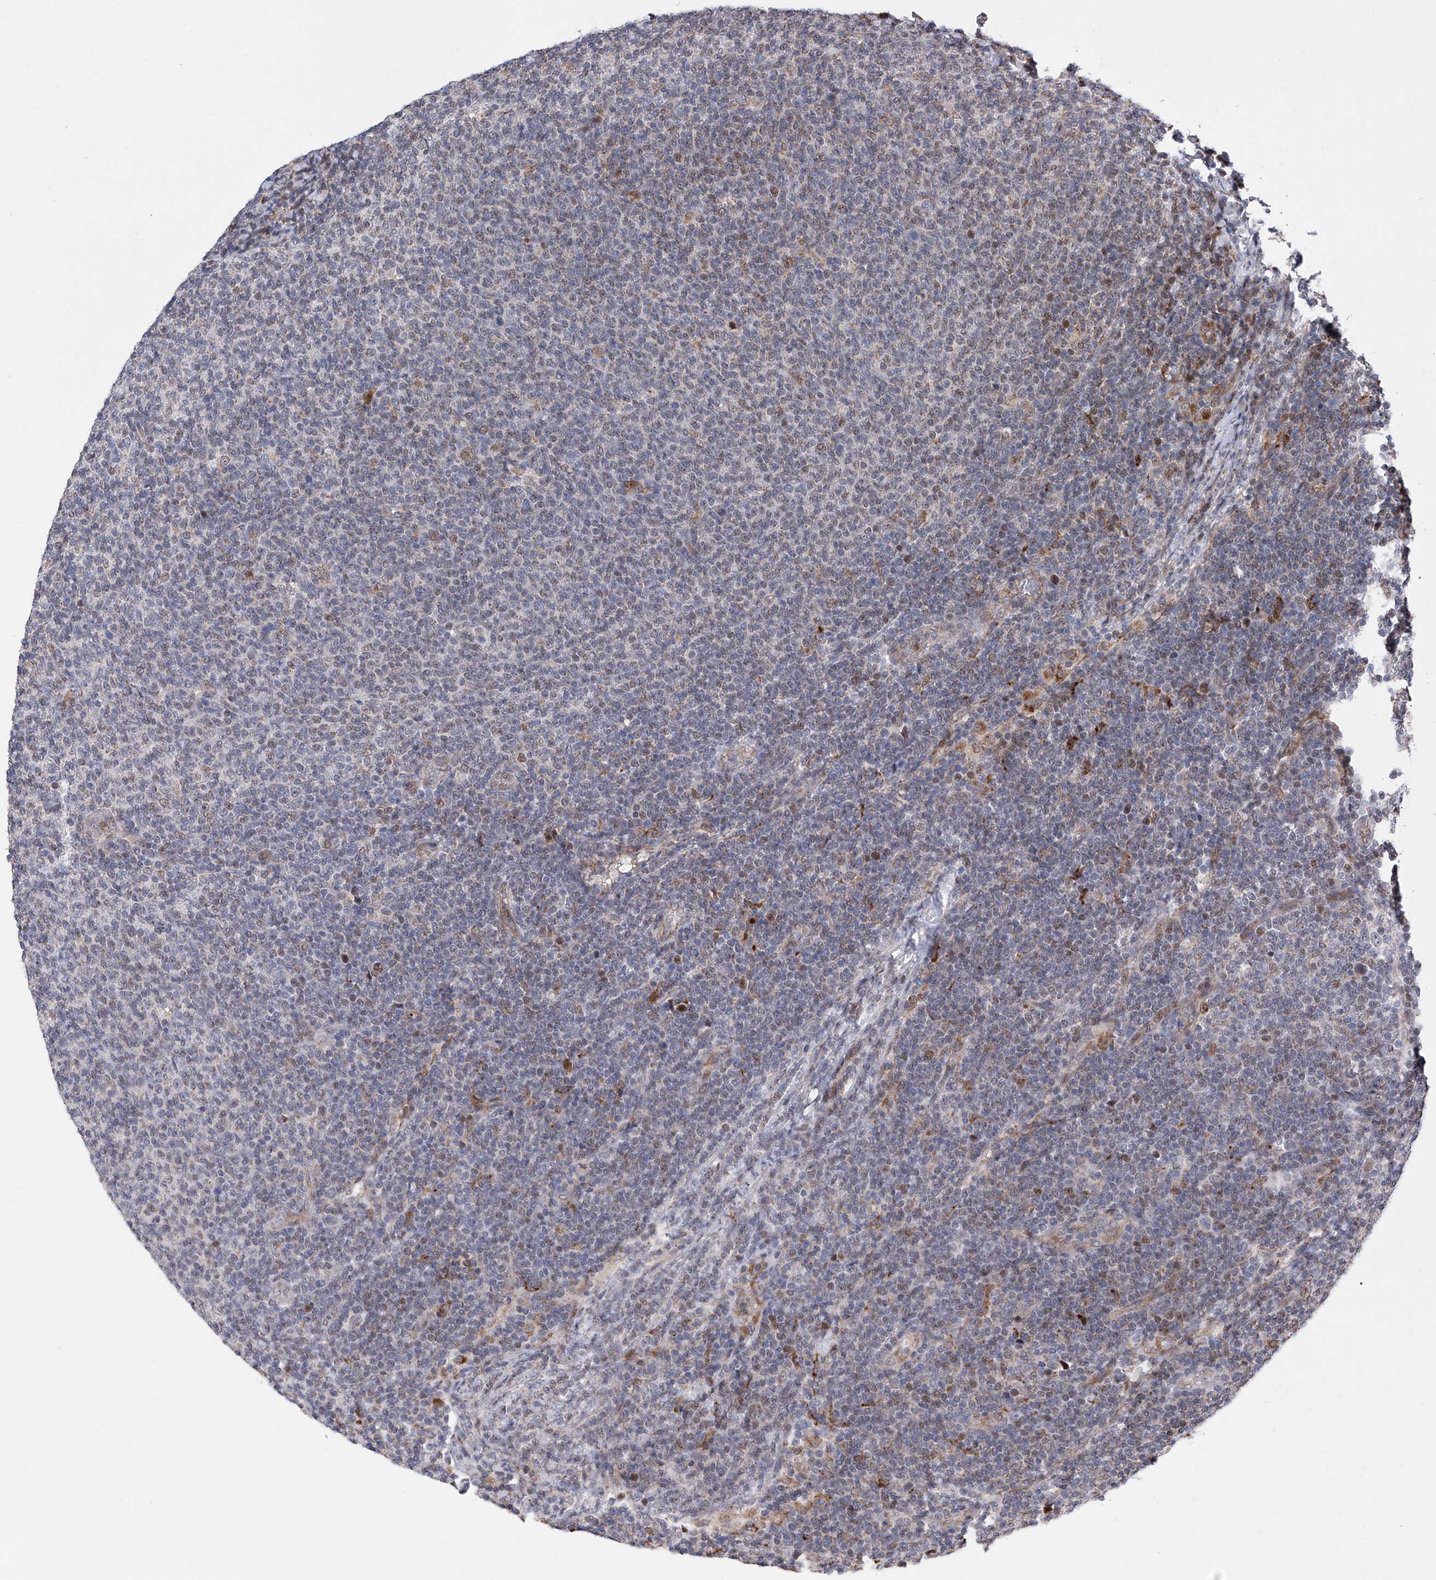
{"staining": {"intensity": "weak", "quantity": "<25%", "location": "cytoplasmic/membranous,nuclear"}, "tissue": "lymphoma", "cell_type": "Tumor cells", "image_type": "cancer", "snomed": [{"axis": "morphology", "description": "Malignant lymphoma, non-Hodgkin's type, Low grade"}, {"axis": "topography", "description": "Lymph node"}], "caption": "DAB immunohistochemical staining of human low-grade malignant lymphoma, non-Hodgkin's type displays no significant expression in tumor cells.", "gene": "FARP2", "patient": {"sex": "male", "age": 66}}